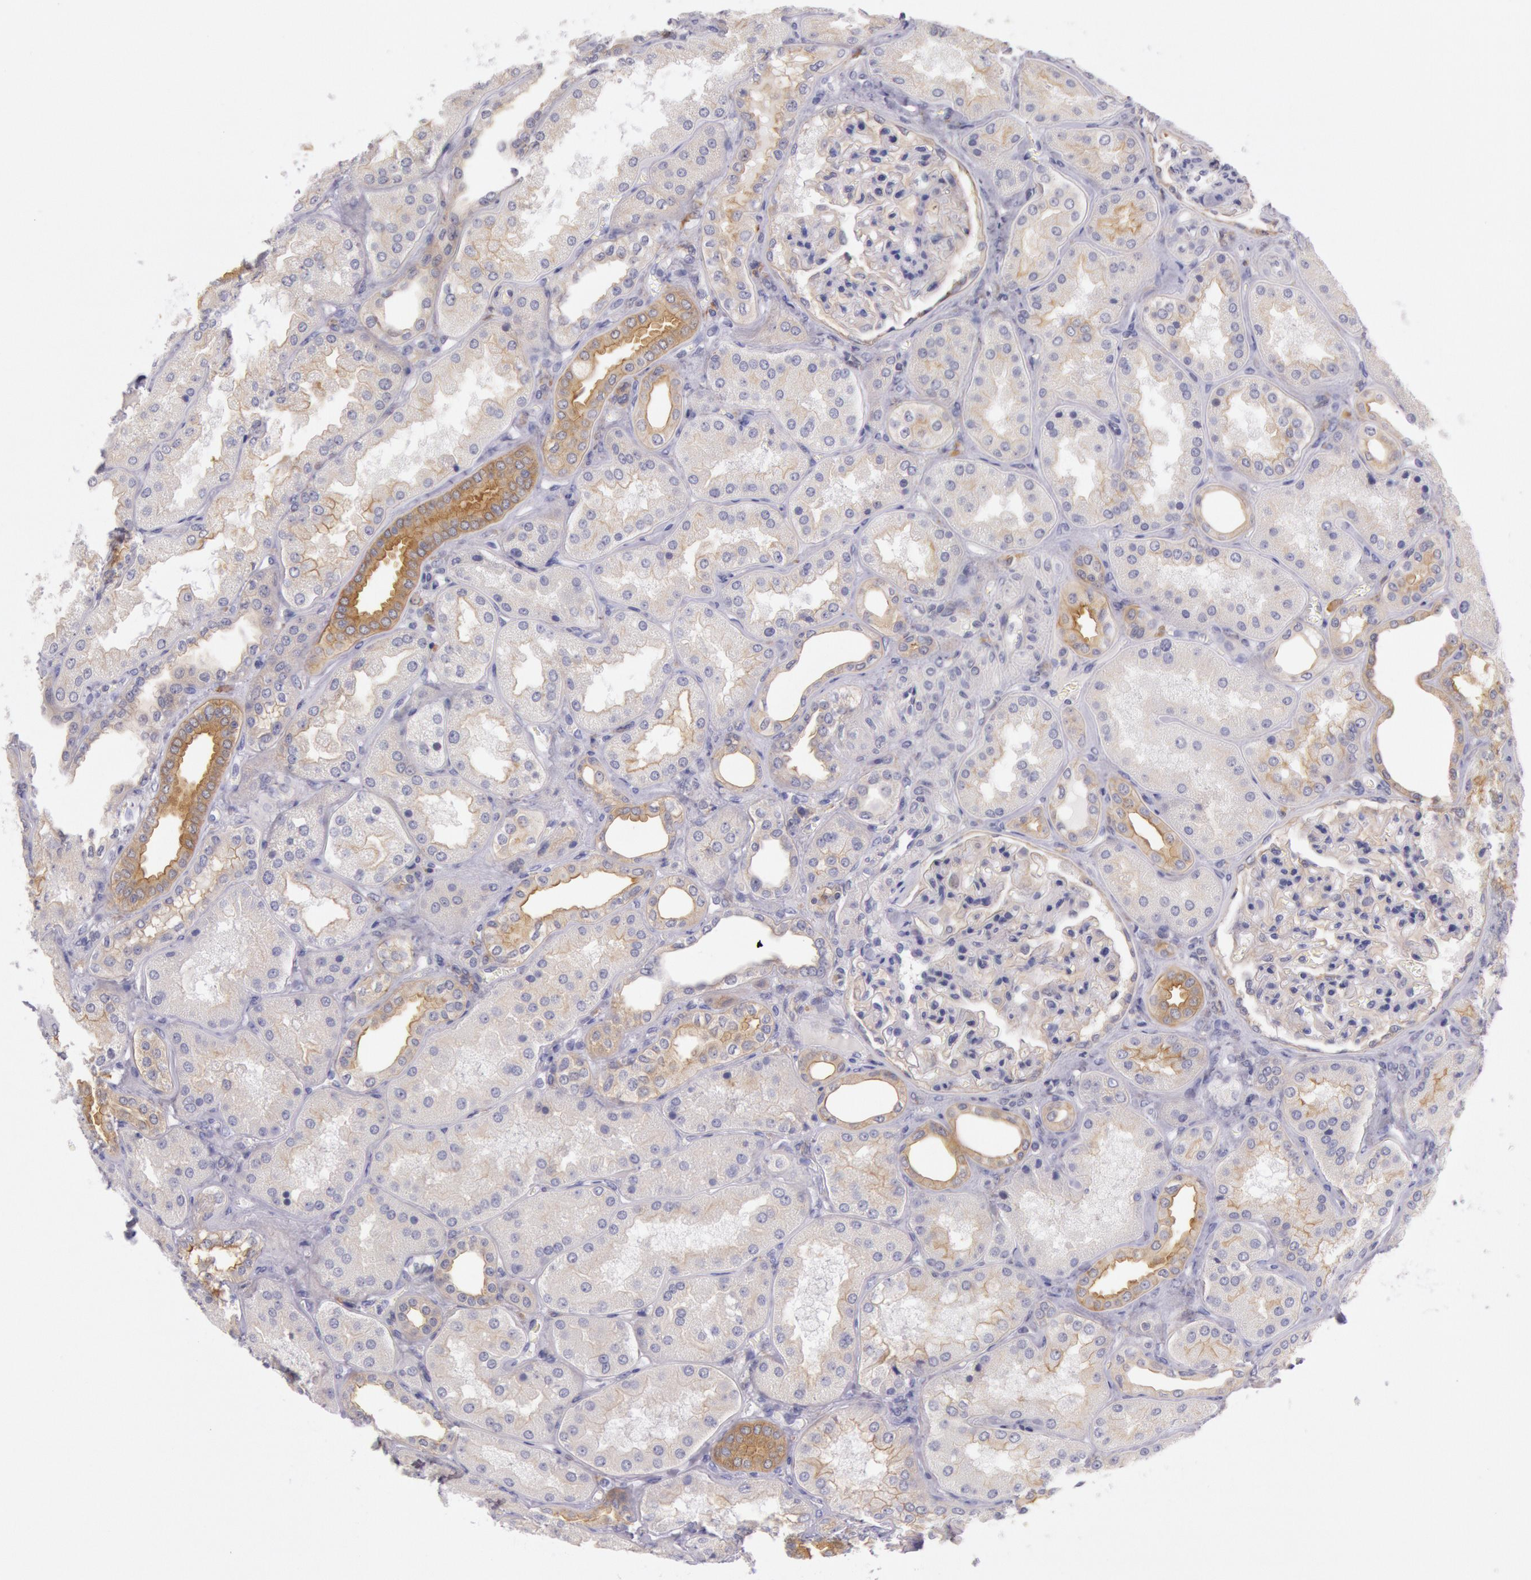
{"staining": {"intensity": "negative", "quantity": "none", "location": "none"}, "tissue": "kidney", "cell_type": "Cells in glomeruli", "image_type": "normal", "snomed": [{"axis": "morphology", "description": "Normal tissue, NOS"}, {"axis": "topography", "description": "Kidney"}], "caption": "This photomicrograph is of benign kidney stained with IHC to label a protein in brown with the nuclei are counter-stained blue. There is no positivity in cells in glomeruli.", "gene": "MYO5A", "patient": {"sex": "female", "age": 56}}